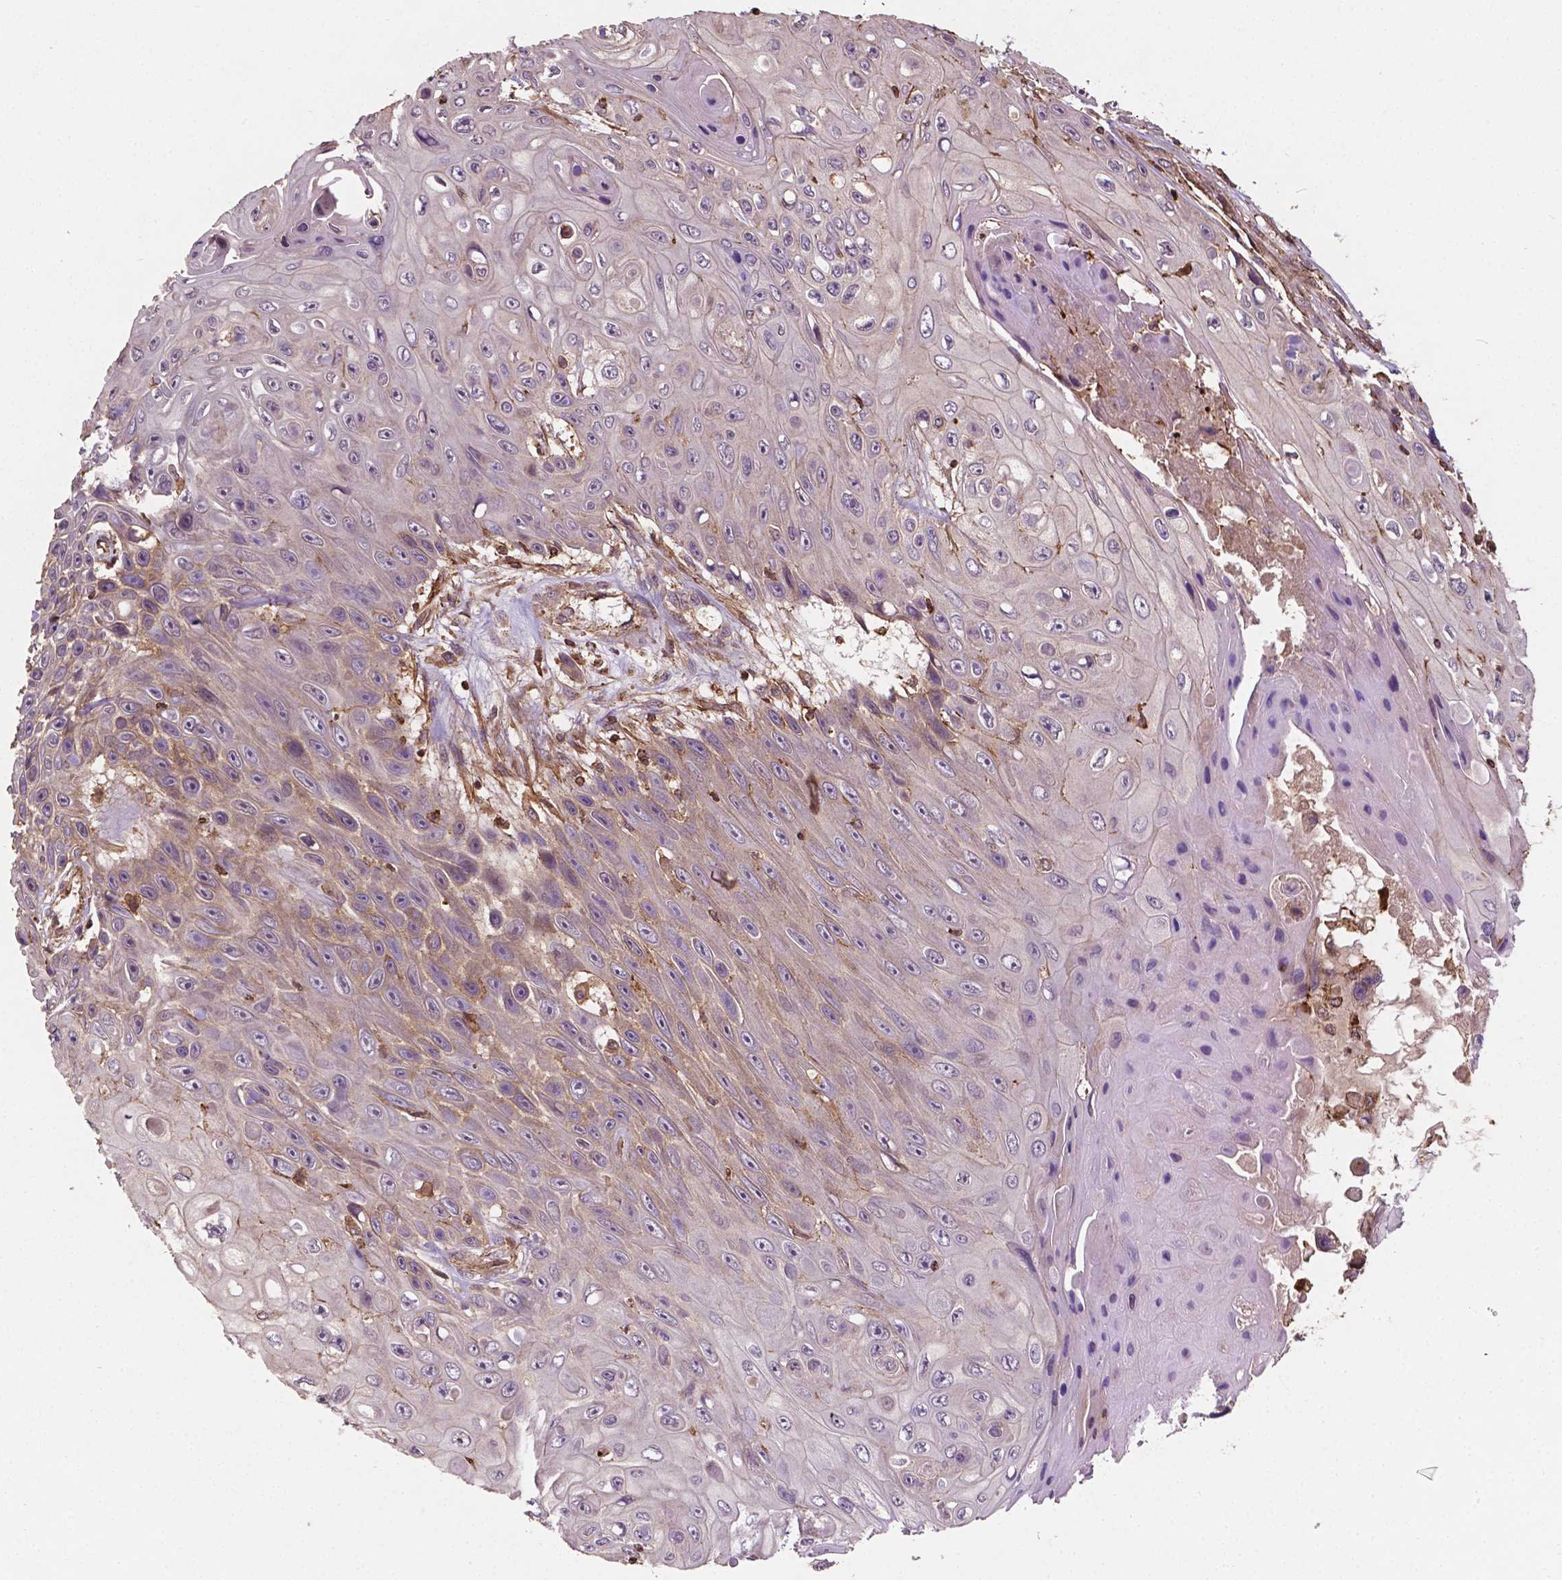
{"staining": {"intensity": "weak", "quantity": "25%-75%", "location": "cytoplasmic/membranous"}, "tissue": "skin cancer", "cell_type": "Tumor cells", "image_type": "cancer", "snomed": [{"axis": "morphology", "description": "Squamous cell carcinoma, NOS"}, {"axis": "topography", "description": "Skin"}], "caption": "This photomicrograph shows squamous cell carcinoma (skin) stained with IHC to label a protein in brown. The cytoplasmic/membranous of tumor cells show weak positivity for the protein. Nuclei are counter-stained blue.", "gene": "ZMYND19", "patient": {"sex": "male", "age": 82}}